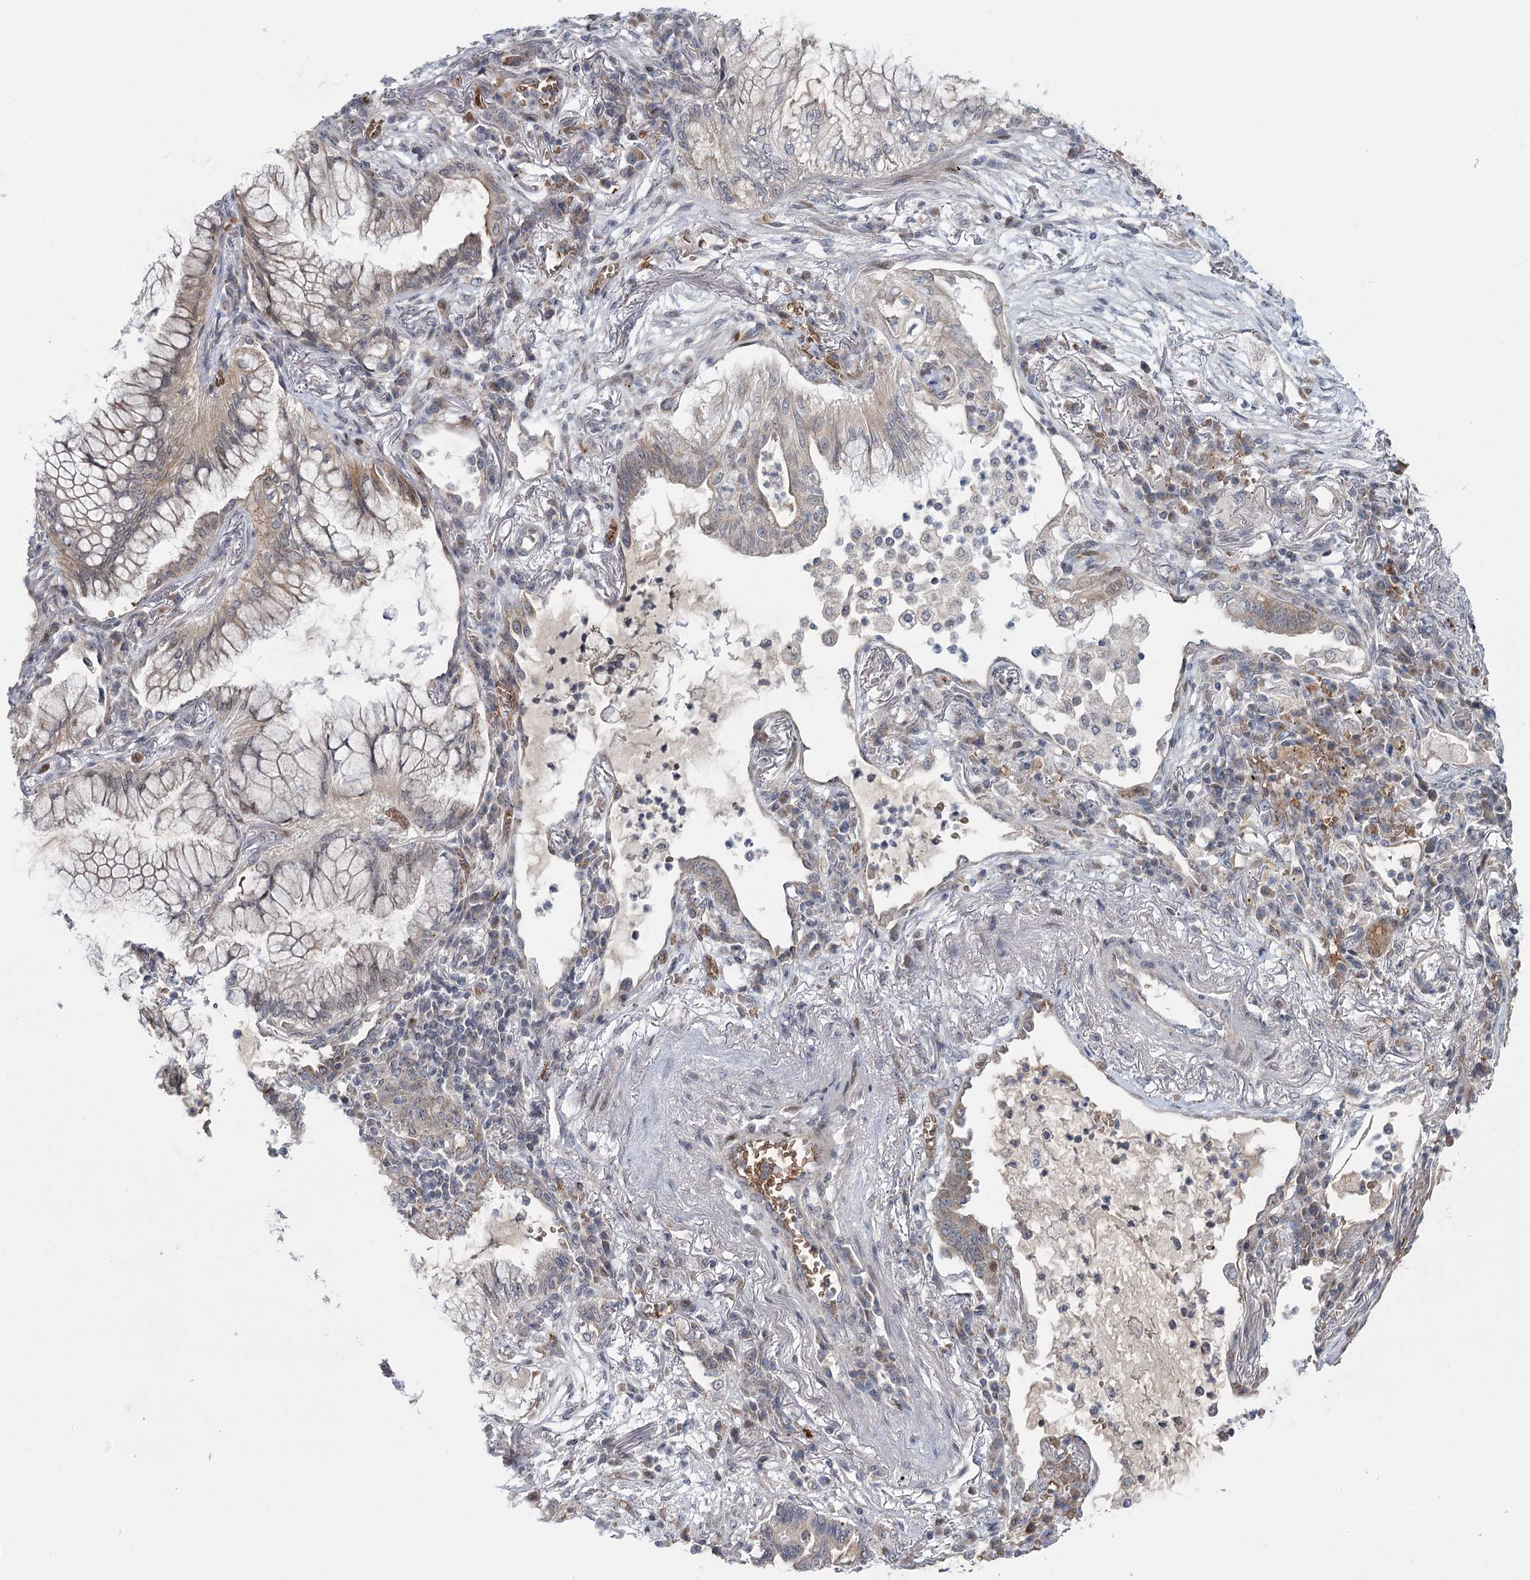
{"staining": {"intensity": "weak", "quantity": "<25%", "location": "cytoplasmic/membranous,nuclear"}, "tissue": "lung cancer", "cell_type": "Tumor cells", "image_type": "cancer", "snomed": [{"axis": "morphology", "description": "Adenocarcinoma, NOS"}, {"axis": "topography", "description": "Lung"}], "caption": "DAB immunohistochemical staining of human lung adenocarcinoma displays no significant staining in tumor cells.", "gene": "NSMCE4A", "patient": {"sex": "female", "age": 70}}